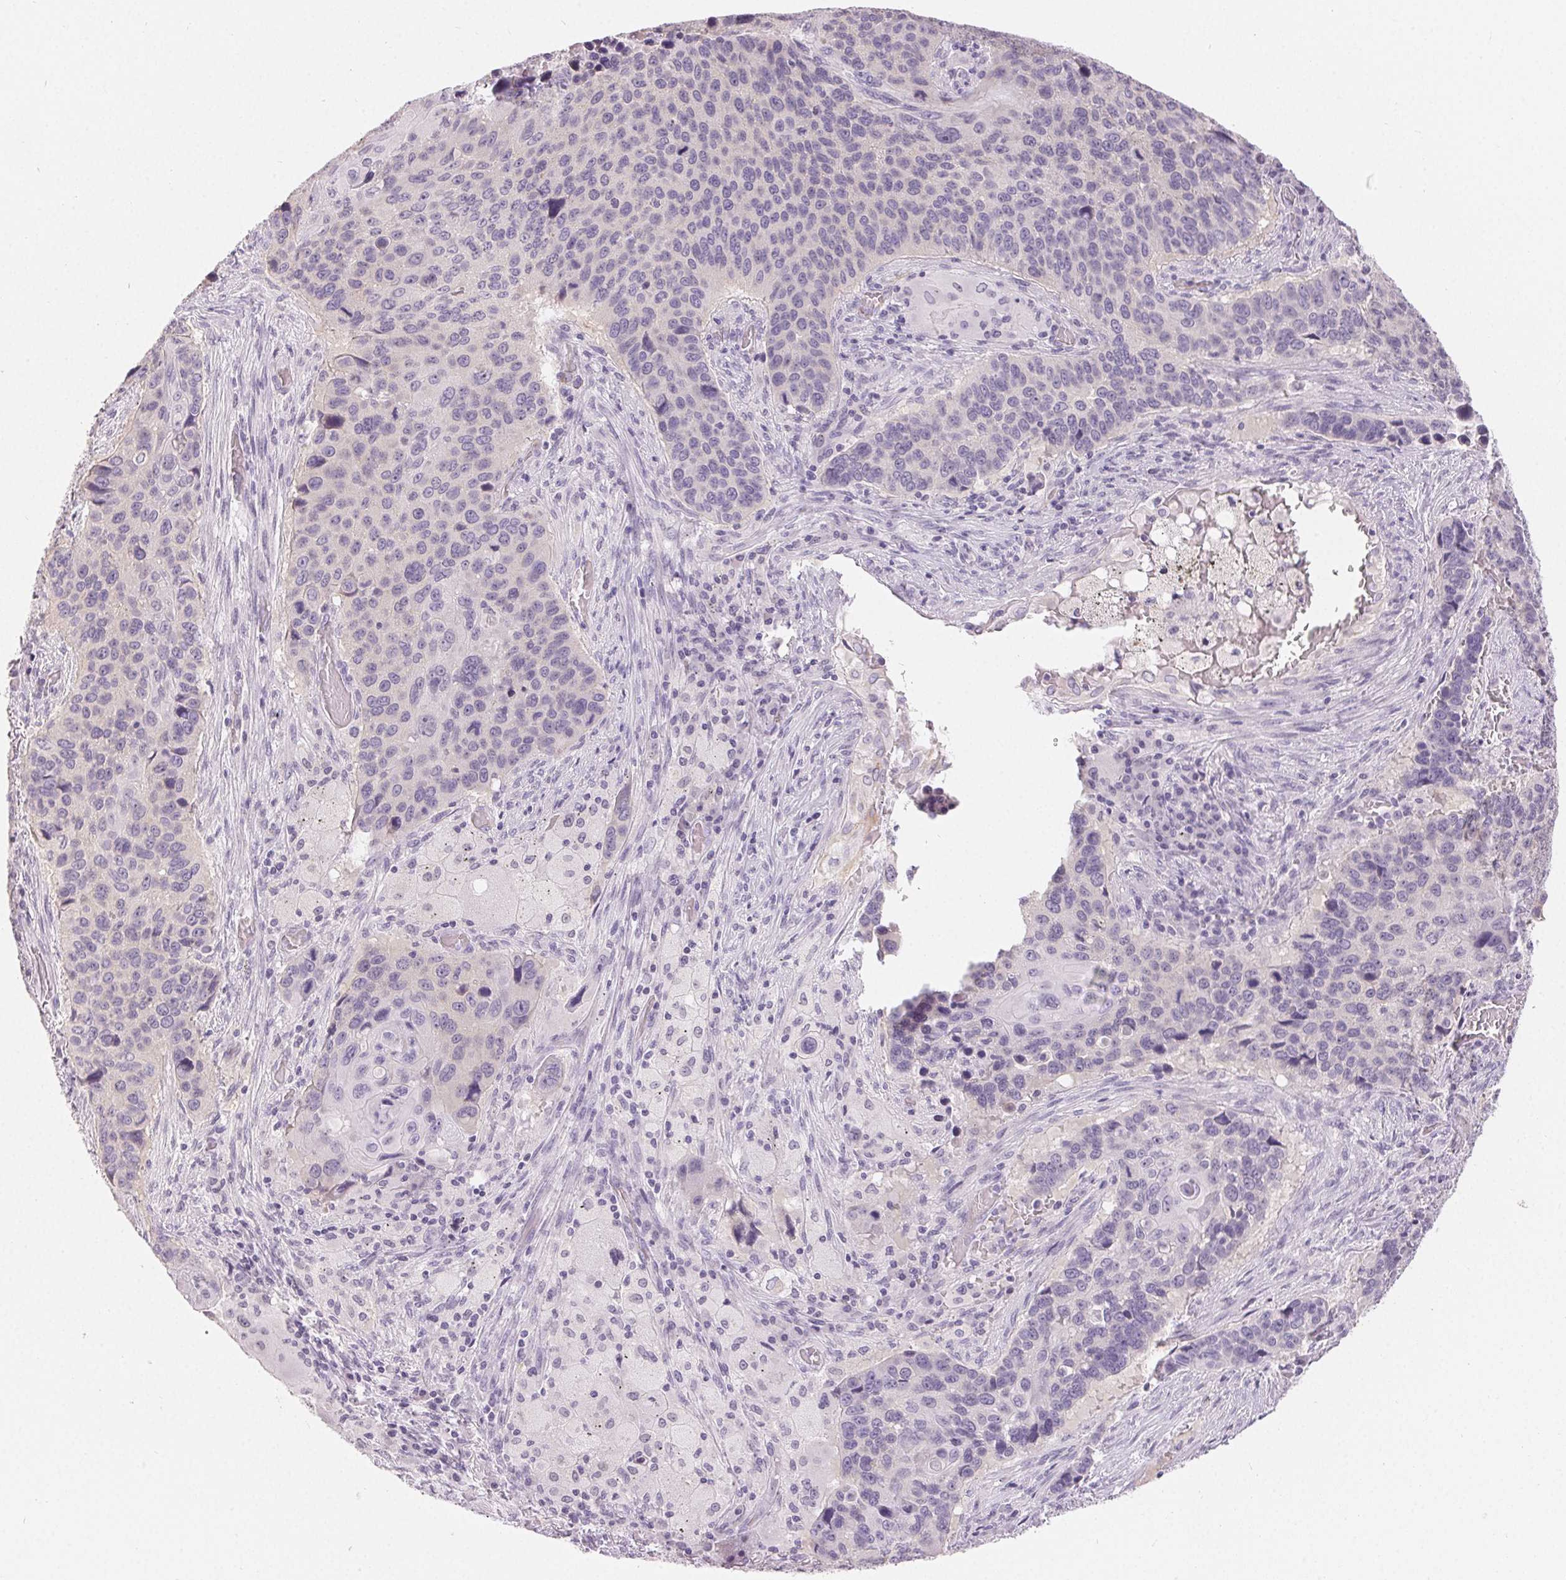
{"staining": {"intensity": "negative", "quantity": "none", "location": "none"}, "tissue": "lung cancer", "cell_type": "Tumor cells", "image_type": "cancer", "snomed": [{"axis": "morphology", "description": "Squamous cell carcinoma, NOS"}, {"axis": "topography", "description": "Lung"}], "caption": "This is an IHC histopathology image of human lung cancer (squamous cell carcinoma). There is no staining in tumor cells.", "gene": "SFTPD", "patient": {"sex": "male", "age": 68}}